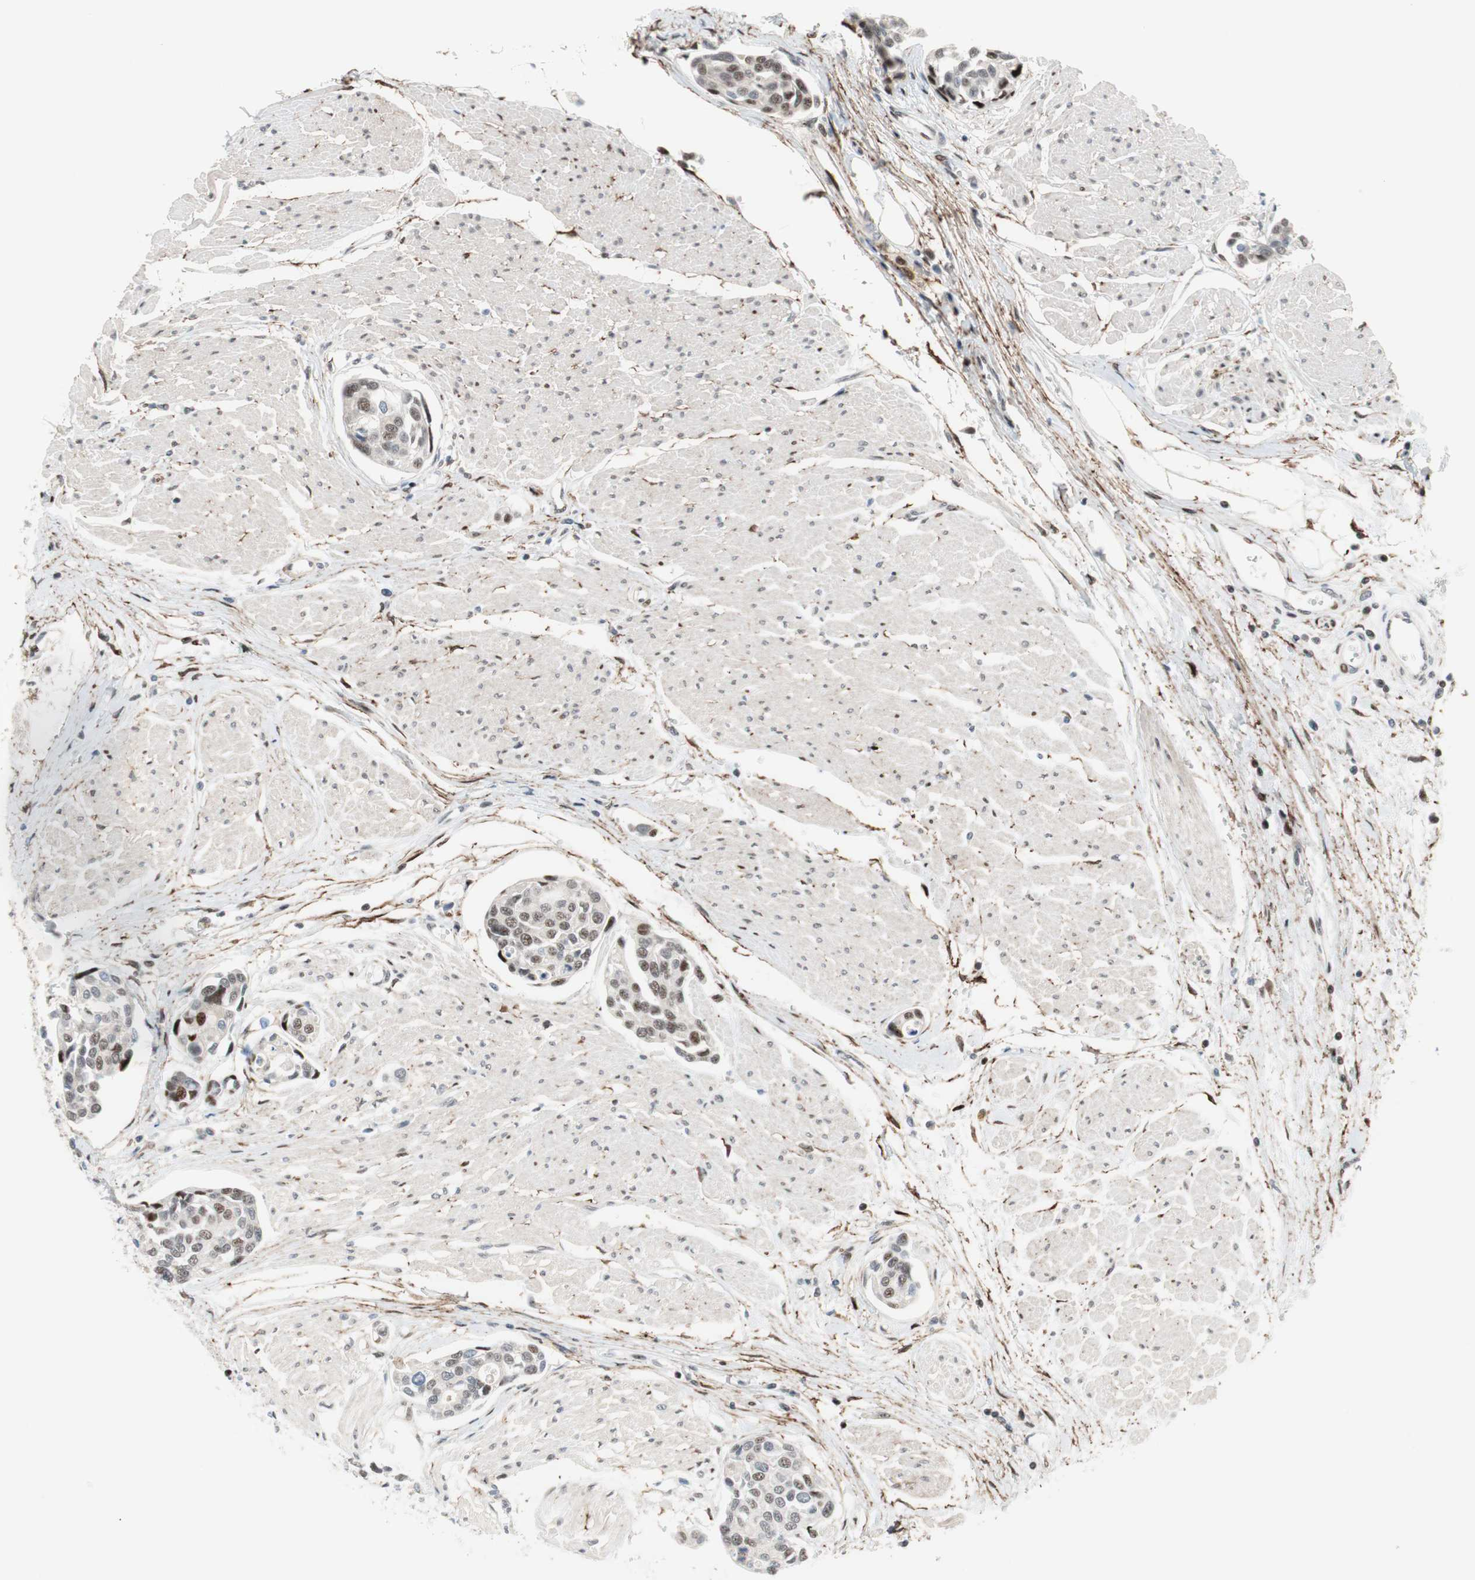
{"staining": {"intensity": "moderate", "quantity": "25%-75%", "location": "nuclear"}, "tissue": "urothelial cancer", "cell_type": "Tumor cells", "image_type": "cancer", "snomed": [{"axis": "morphology", "description": "Urothelial carcinoma, High grade"}, {"axis": "topography", "description": "Urinary bladder"}], "caption": "Immunohistochemical staining of human high-grade urothelial carcinoma shows medium levels of moderate nuclear positivity in about 25%-75% of tumor cells.", "gene": "FBXO44", "patient": {"sex": "male", "age": 78}}